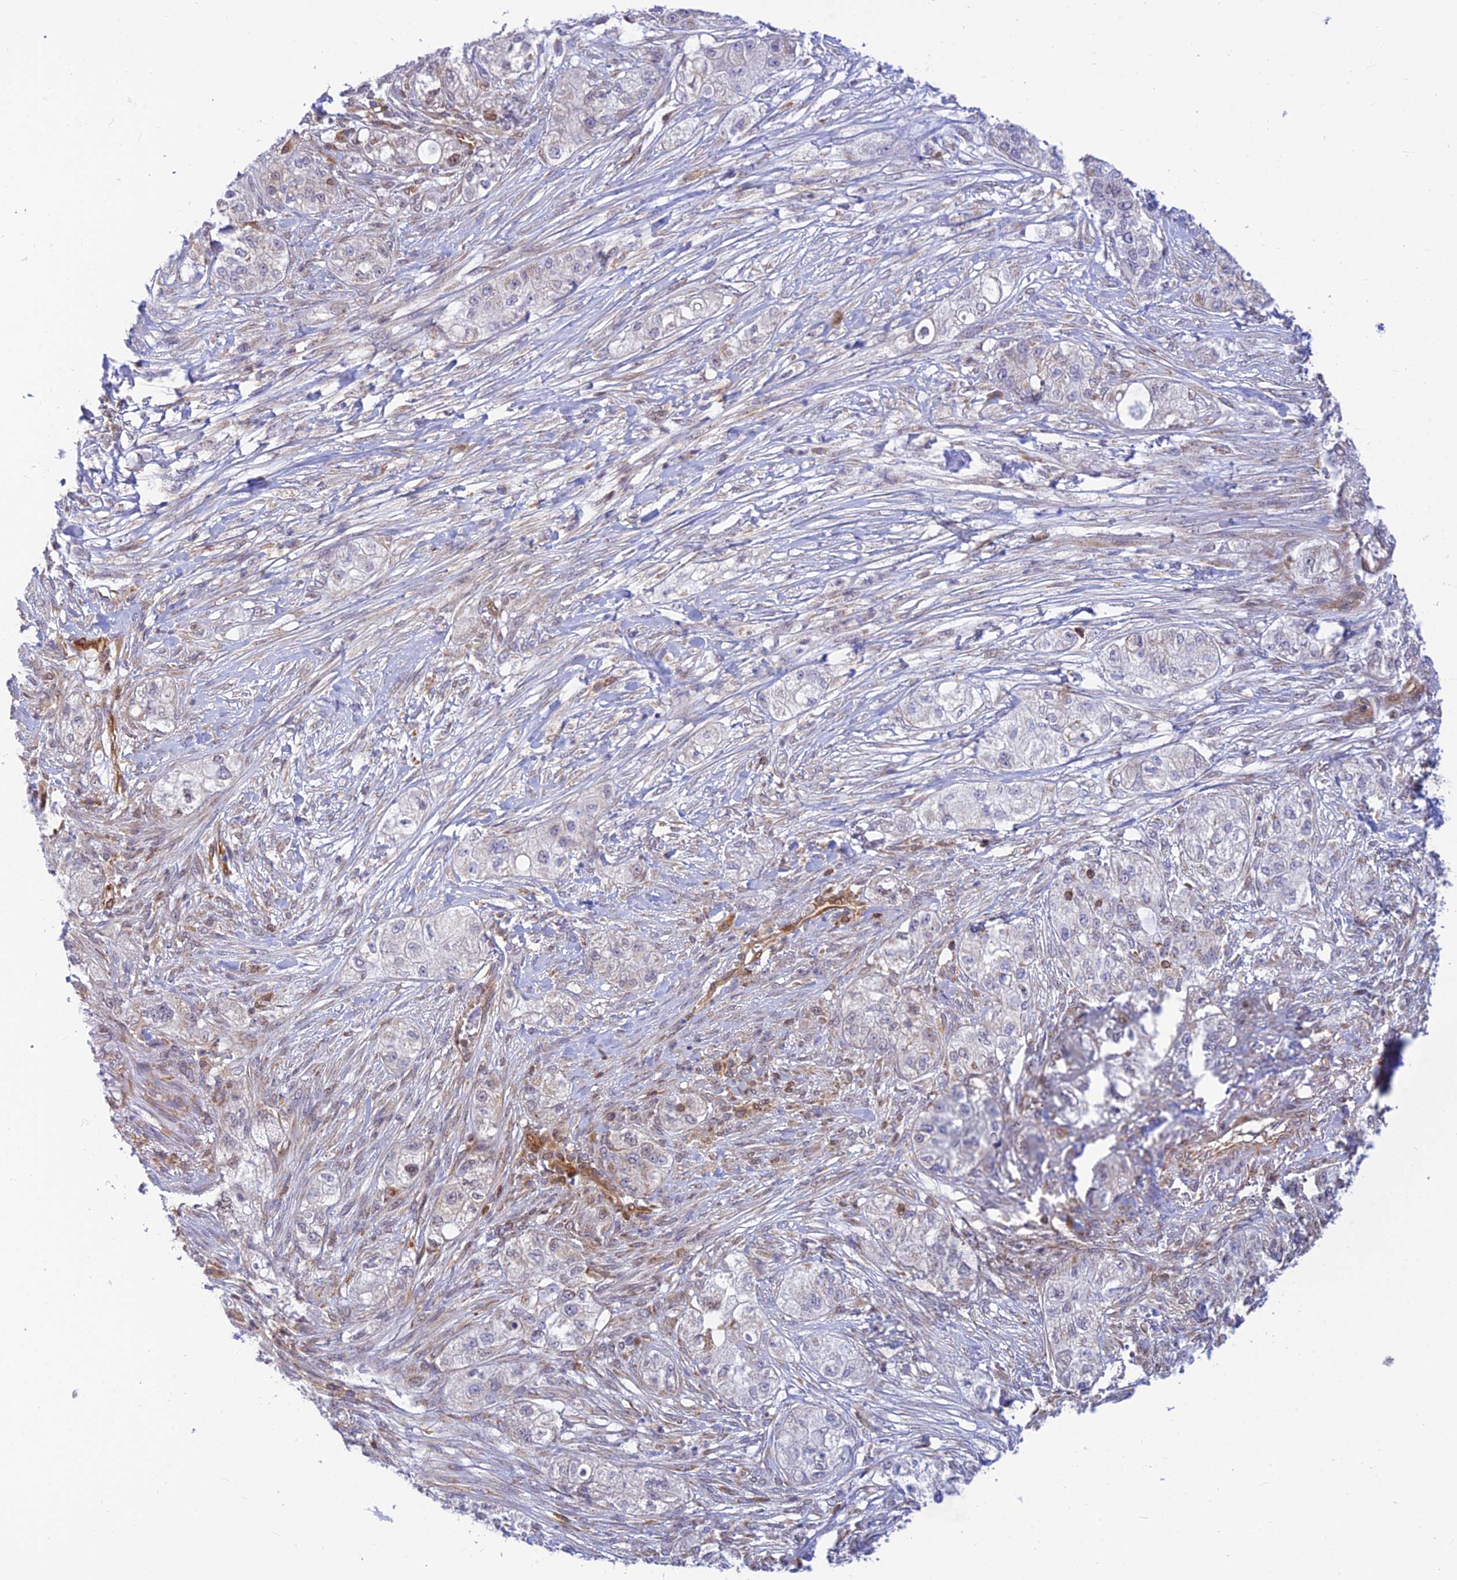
{"staining": {"intensity": "weak", "quantity": "<25%", "location": "cytoplasmic/membranous"}, "tissue": "pancreatic cancer", "cell_type": "Tumor cells", "image_type": "cancer", "snomed": [{"axis": "morphology", "description": "Adenocarcinoma, NOS"}, {"axis": "topography", "description": "Pancreas"}], "caption": "The micrograph displays no staining of tumor cells in pancreatic adenocarcinoma. Brightfield microscopy of IHC stained with DAB (3,3'-diaminobenzidine) (brown) and hematoxylin (blue), captured at high magnification.", "gene": "LYSMD2", "patient": {"sex": "female", "age": 78}}